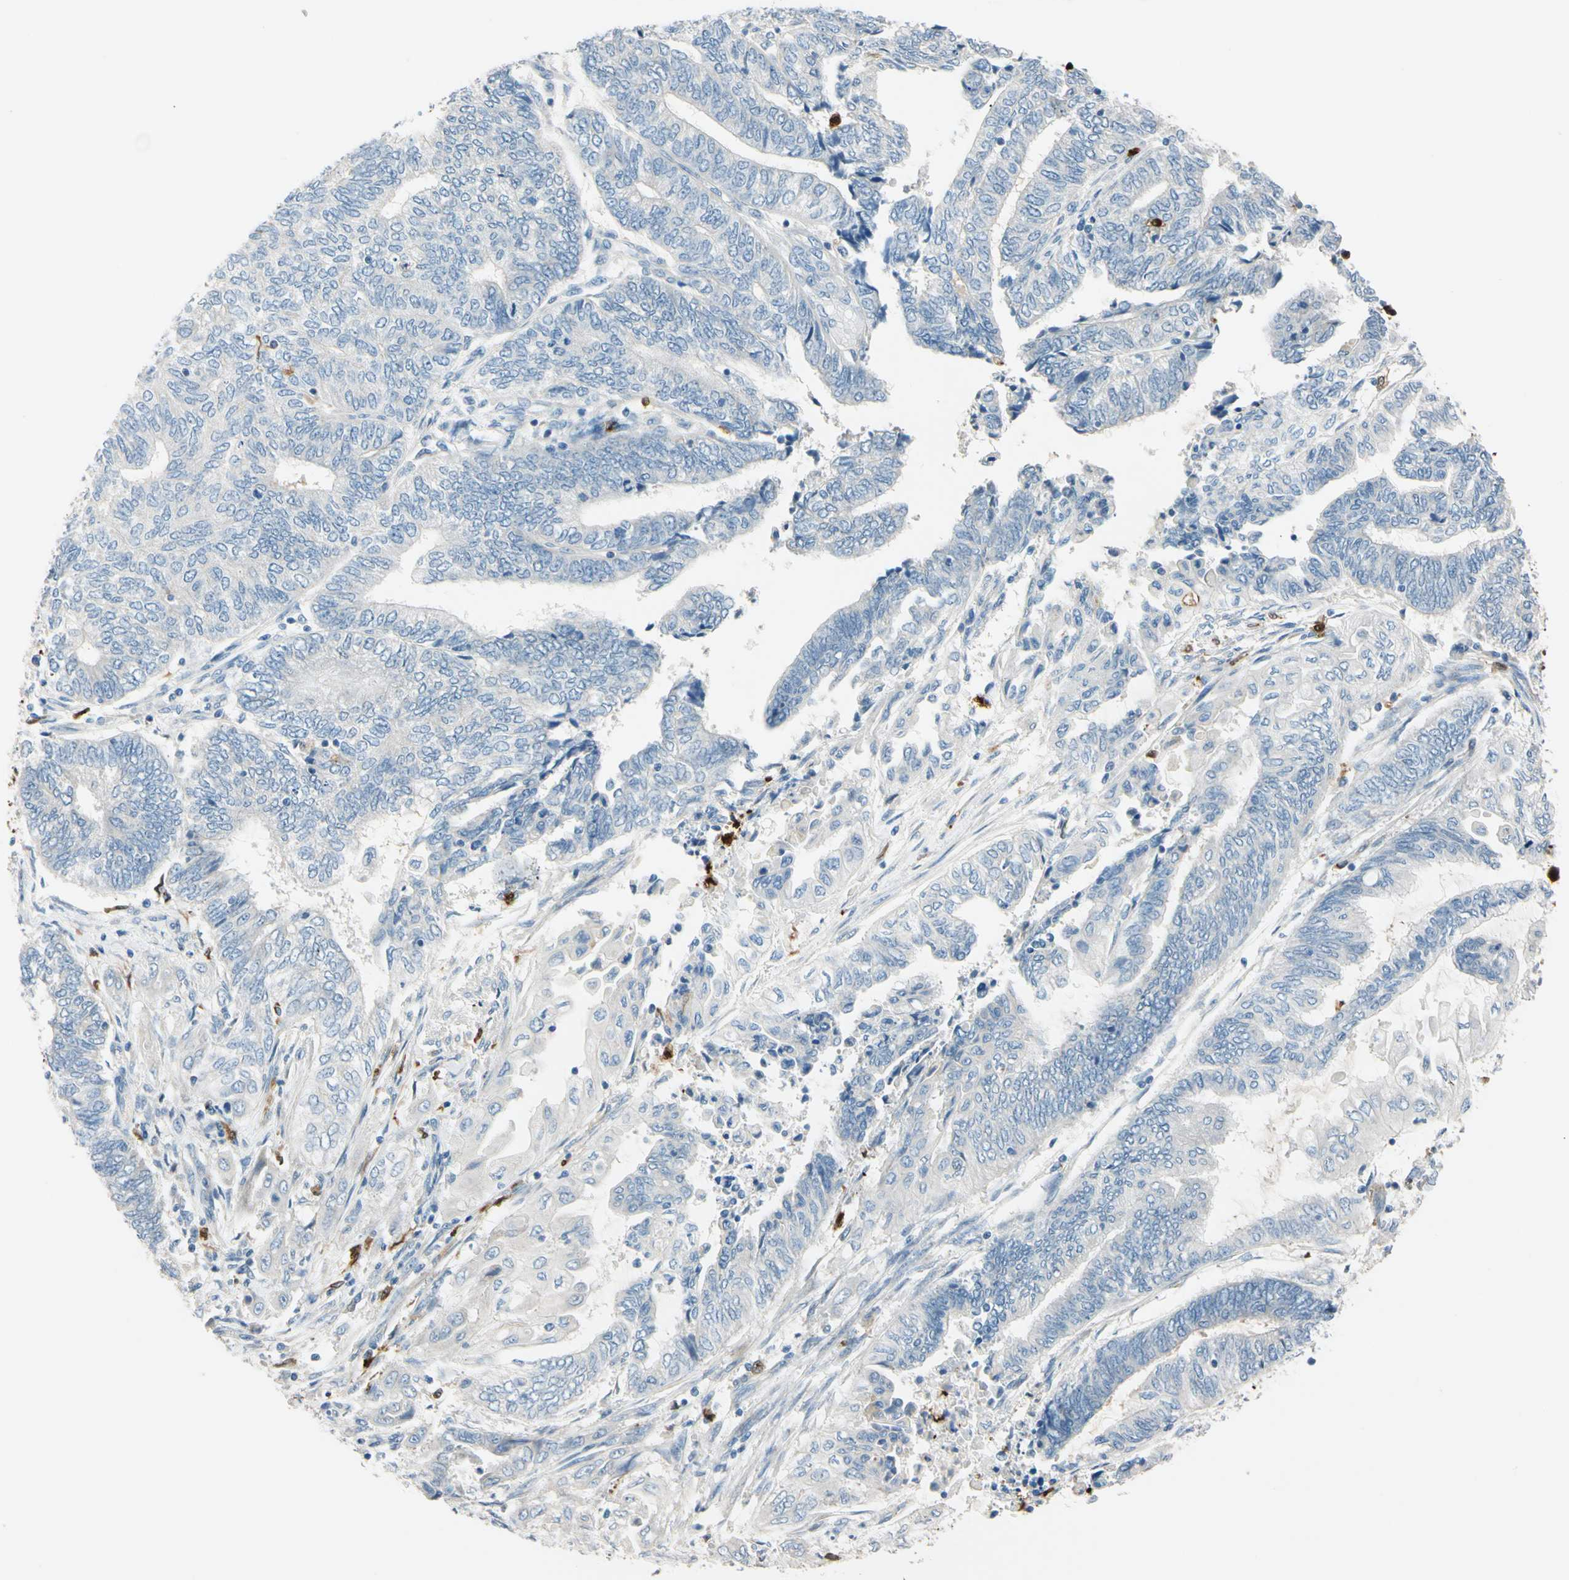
{"staining": {"intensity": "negative", "quantity": "none", "location": "none"}, "tissue": "endometrial cancer", "cell_type": "Tumor cells", "image_type": "cancer", "snomed": [{"axis": "morphology", "description": "Adenocarcinoma, NOS"}, {"axis": "topography", "description": "Uterus"}, {"axis": "topography", "description": "Endometrium"}], "caption": "Immunohistochemistry (IHC) photomicrograph of endometrial adenocarcinoma stained for a protein (brown), which displays no staining in tumor cells.", "gene": "TRAF5", "patient": {"sex": "female", "age": 70}}